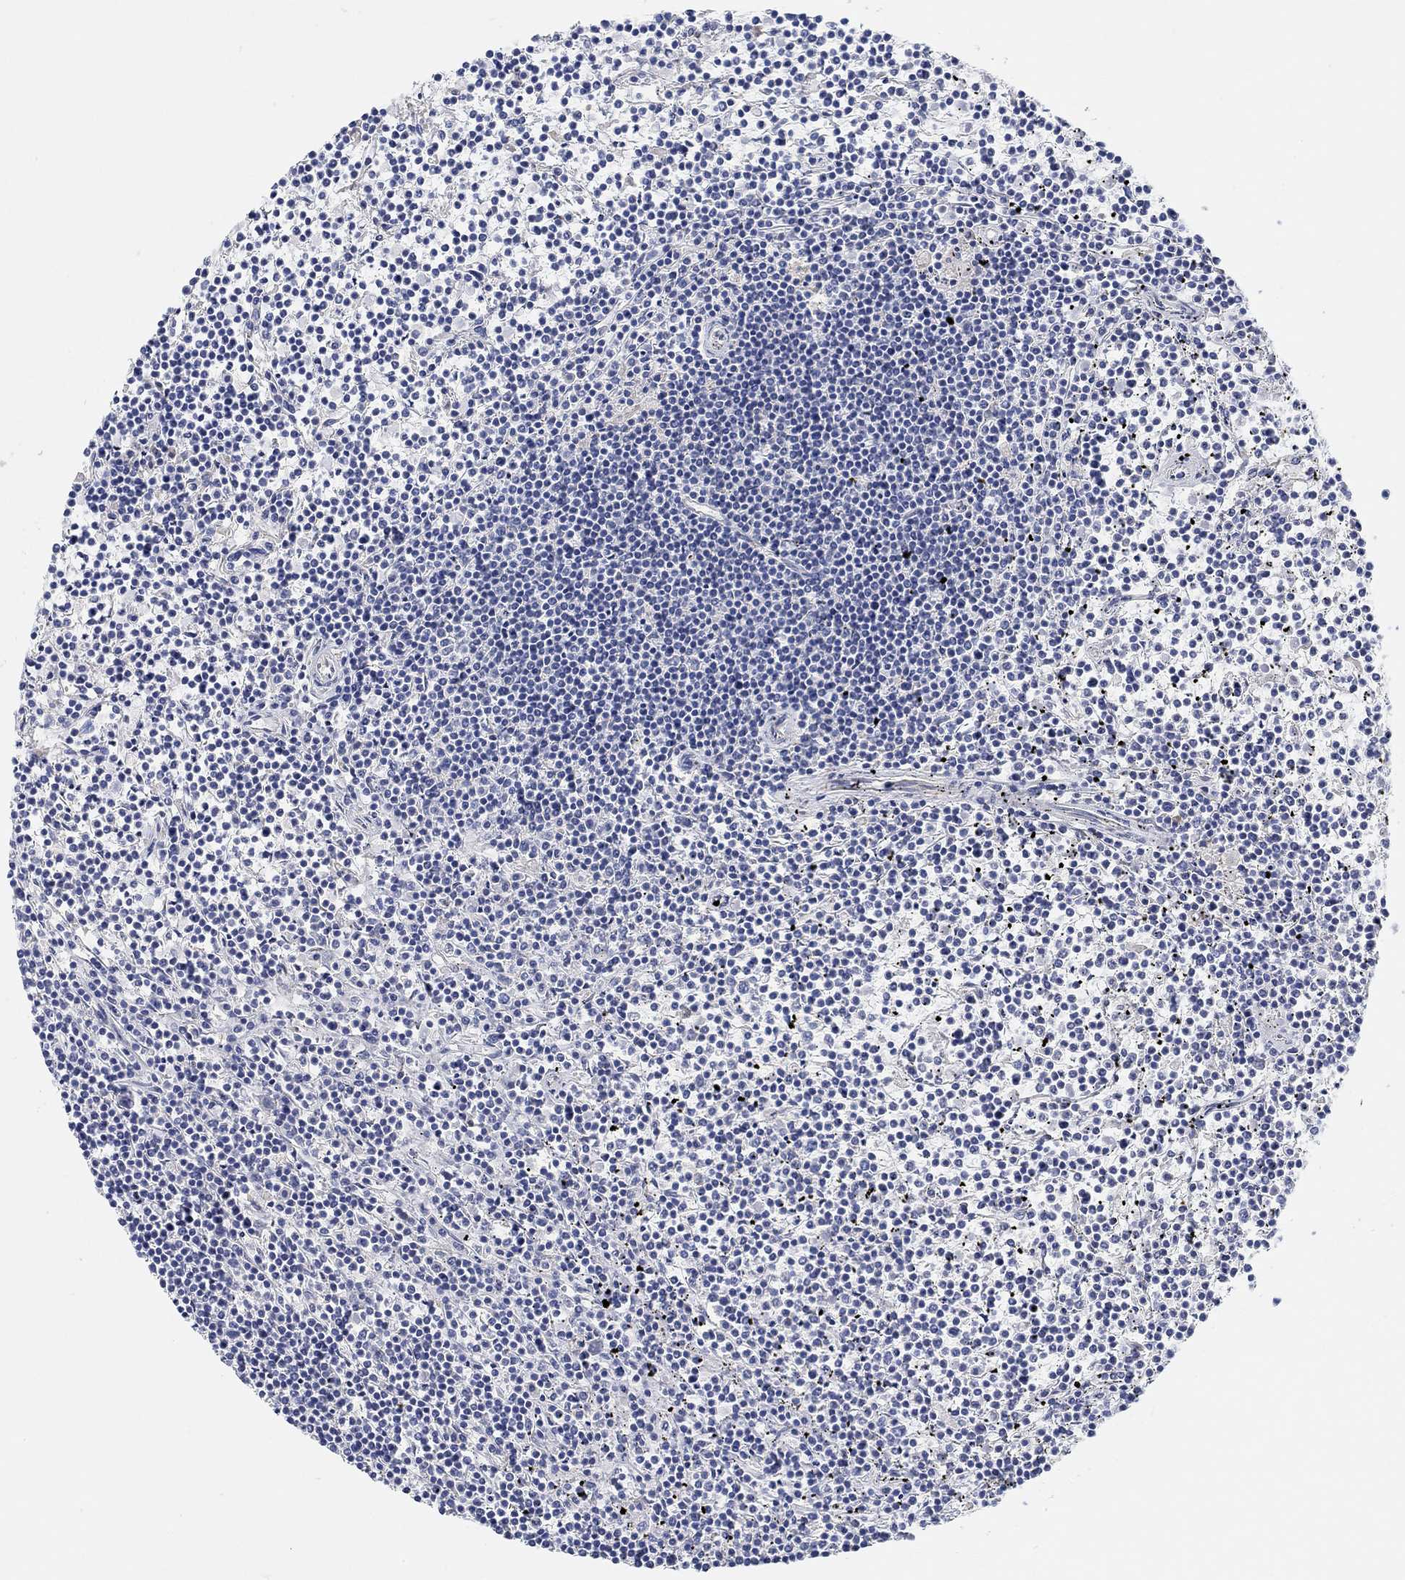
{"staining": {"intensity": "negative", "quantity": "none", "location": "none"}, "tissue": "lymphoma", "cell_type": "Tumor cells", "image_type": "cancer", "snomed": [{"axis": "morphology", "description": "Malignant lymphoma, non-Hodgkin's type, Low grade"}, {"axis": "topography", "description": "Spleen"}], "caption": "DAB (3,3'-diaminobenzidine) immunohistochemical staining of human malignant lymphoma, non-Hodgkin's type (low-grade) displays no significant positivity in tumor cells.", "gene": "RGS1", "patient": {"sex": "female", "age": 19}}